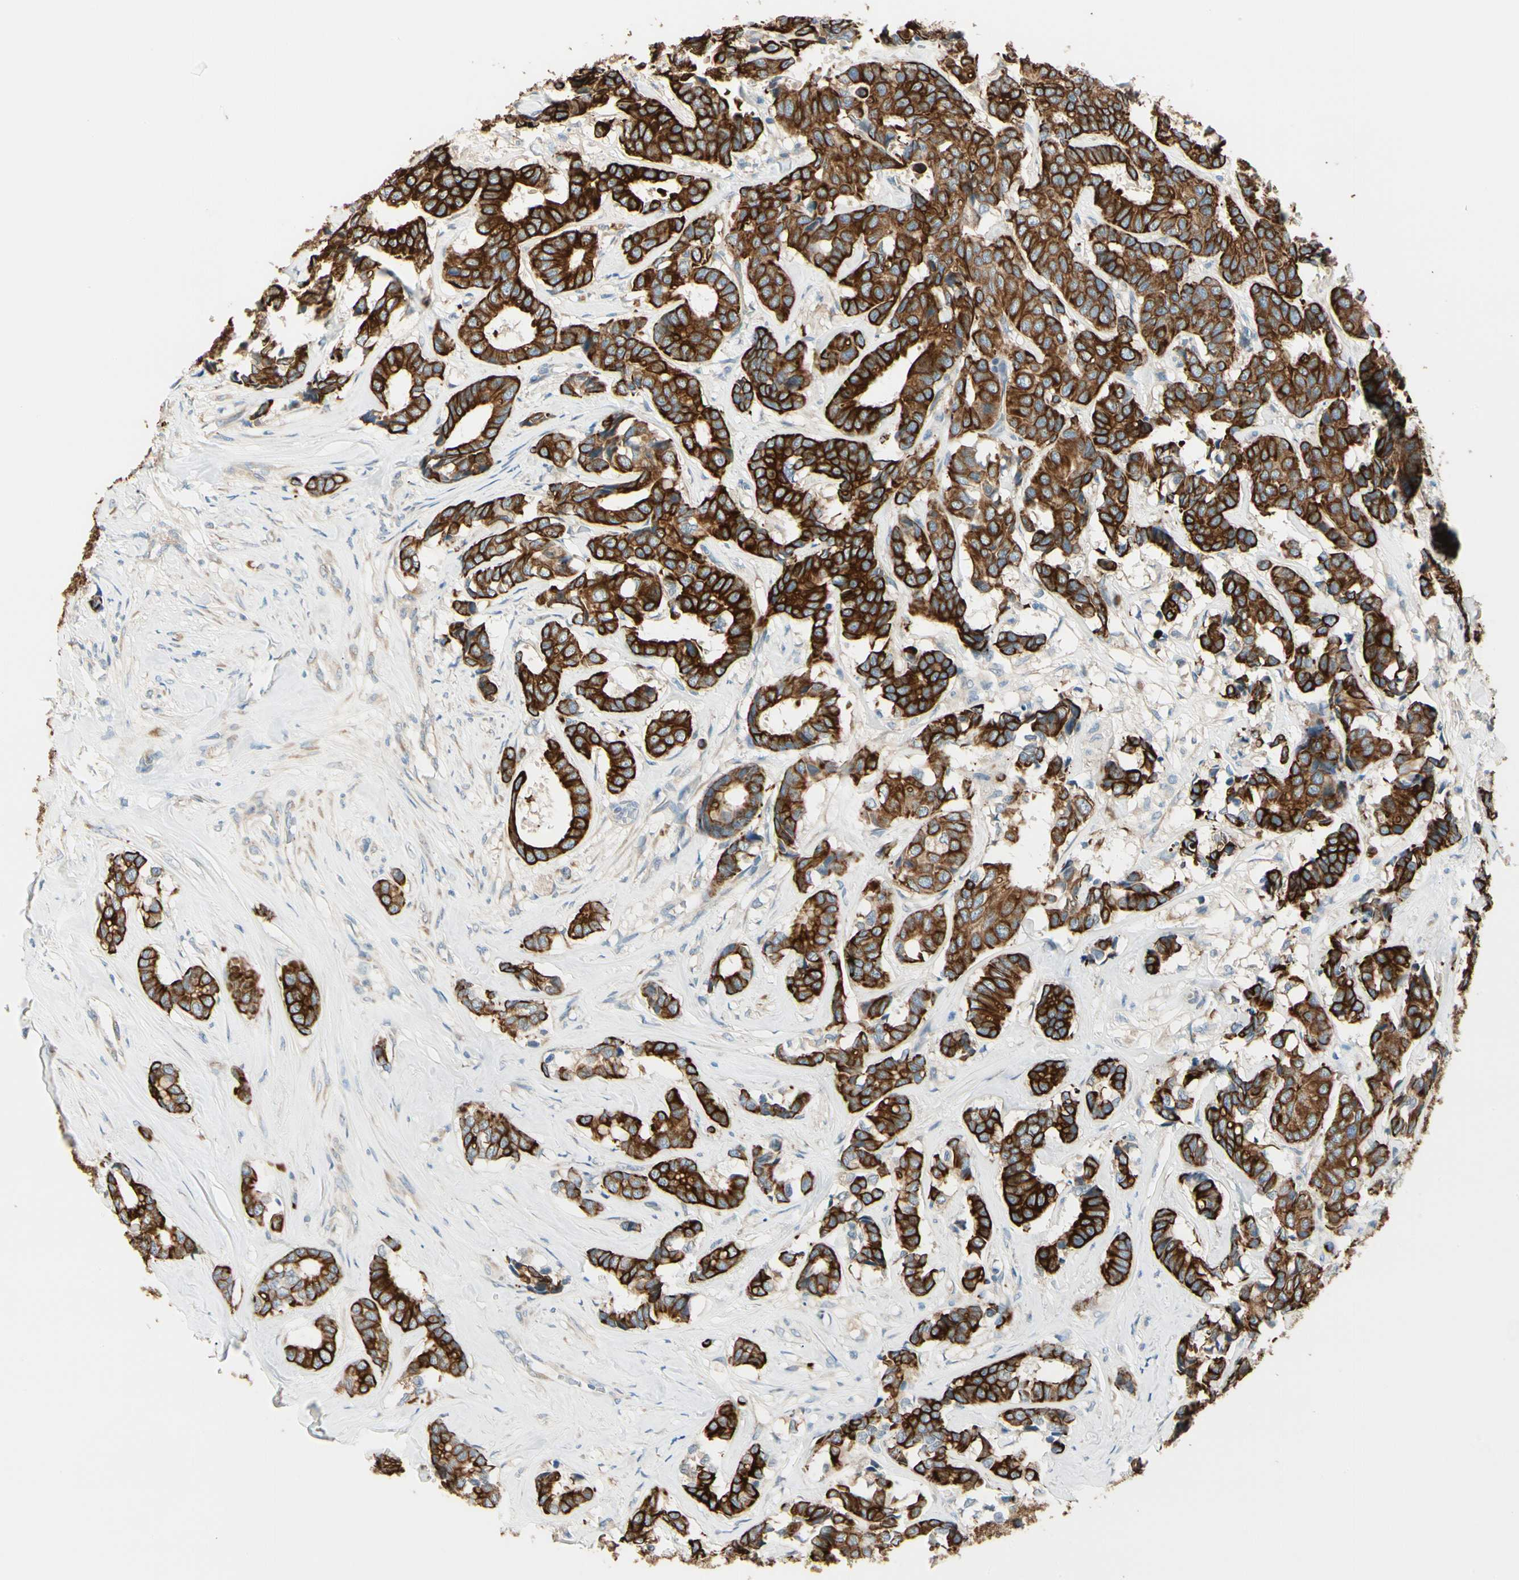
{"staining": {"intensity": "strong", "quantity": ">75%", "location": "cytoplasmic/membranous"}, "tissue": "breast cancer", "cell_type": "Tumor cells", "image_type": "cancer", "snomed": [{"axis": "morphology", "description": "Duct carcinoma"}, {"axis": "topography", "description": "Breast"}], "caption": "Immunohistochemistry of human breast infiltrating ductal carcinoma reveals high levels of strong cytoplasmic/membranous positivity in about >75% of tumor cells.", "gene": "DUSP12", "patient": {"sex": "female", "age": 87}}